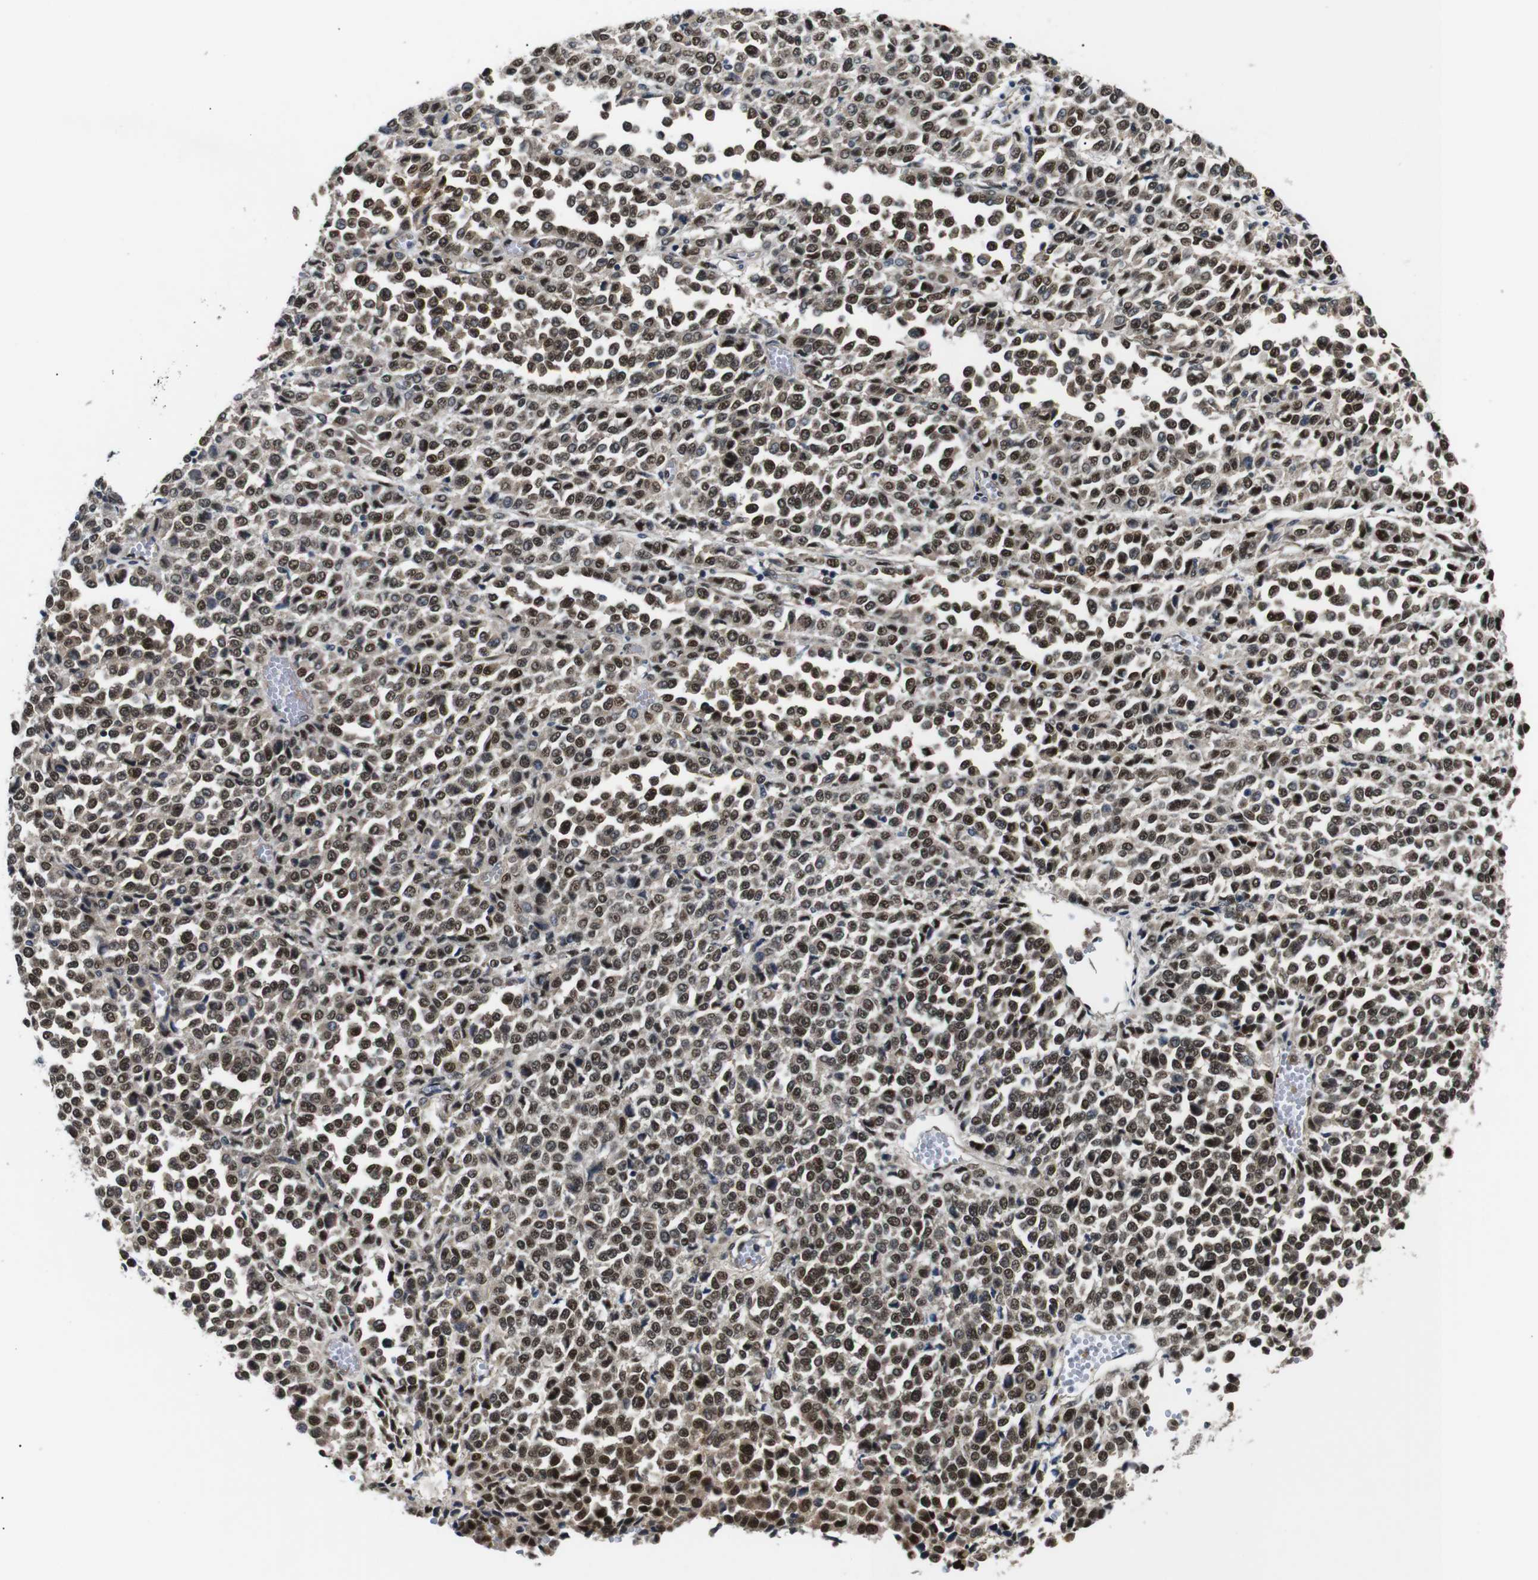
{"staining": {"intensity": "strong", "quantity": ">75%", "location": "cytoplasmic/membranous,nuclear"}, "tissue": "melanoma", "cell_type": "Tumor cells", "image_type": "cancer", "snomed": [{"axis": "morphology", "description": "Malignant melanoma, Metastatic site"}, {"axis": "topography", "description": "Pancreas"}], "caption": "Immunohistochemistry (IHC) micrograph of neoplastic tissue: melanoma stained using IHC exhibits high levels of strong protein expression localized specifically in the cytoplasmic/membranous and nuclear of tumor cells, appearing as a cytoplasmic/membranous and nuclear brown color.", "gene": "SKP1", "patient": {"sex": "female", "age": 30}}